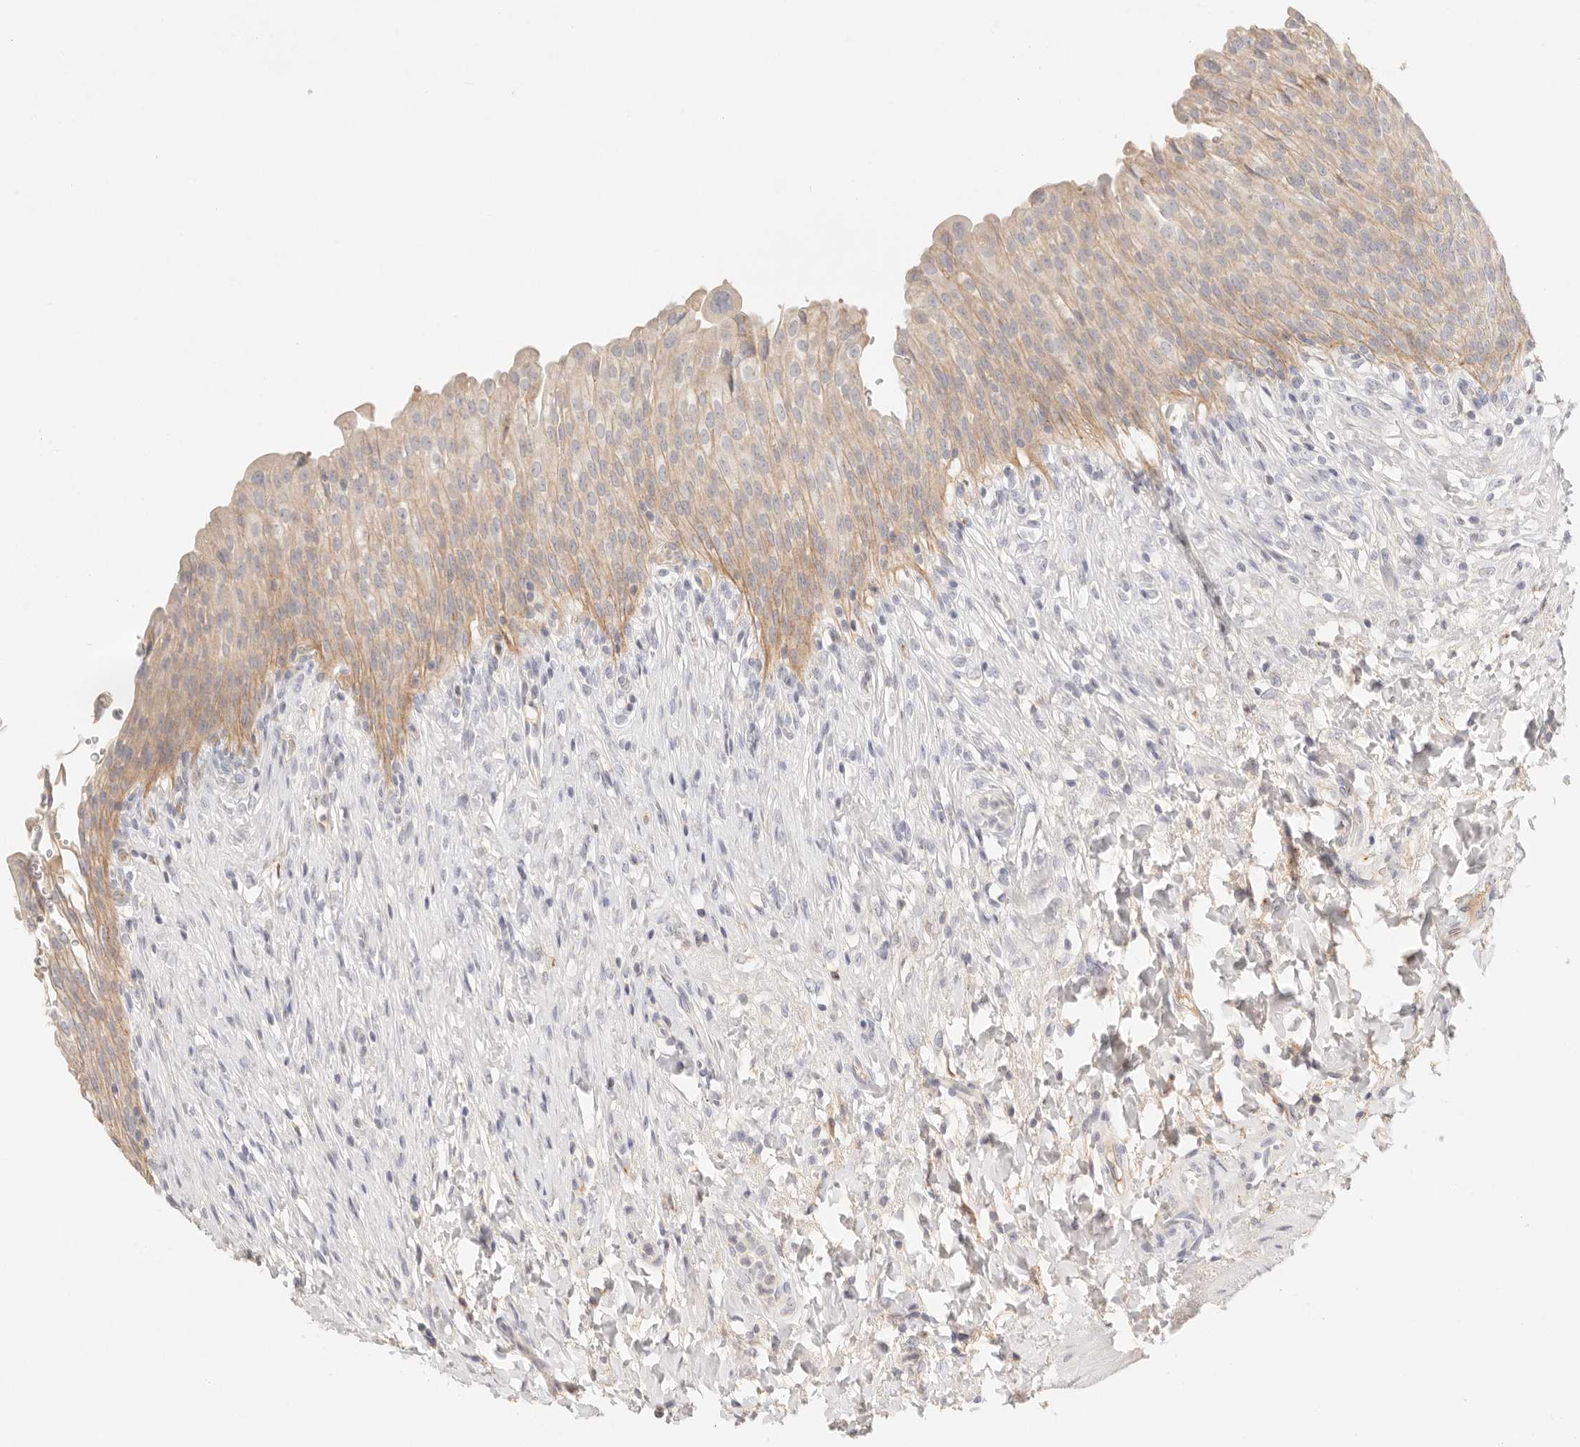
{"staining": {"intensity": "weak", "quantity": "25%-75%", "location": "cytoplasmic/membranous"}, "tissue": "urinary bladder", "cell_type": "Urothelial cells", "image_type": "normal", "snomed": [{"axis": "morphology", "description": "Urothelial carcinoma, High grade"}, {"axis": "topography", "description": "Urinary bladder"}], "caption": "IHC histopathology image of normal urinary bladder: urinary bladder stained using immunohistochemistry shows low levels of weak protein expression localized specifically in the cytoplasmic/membranous of urothelial cells, appearing as a cytoplasmic/membranous brown color.", "gene": "CEP120", "patient": {"sex": "male", "age": 46}}